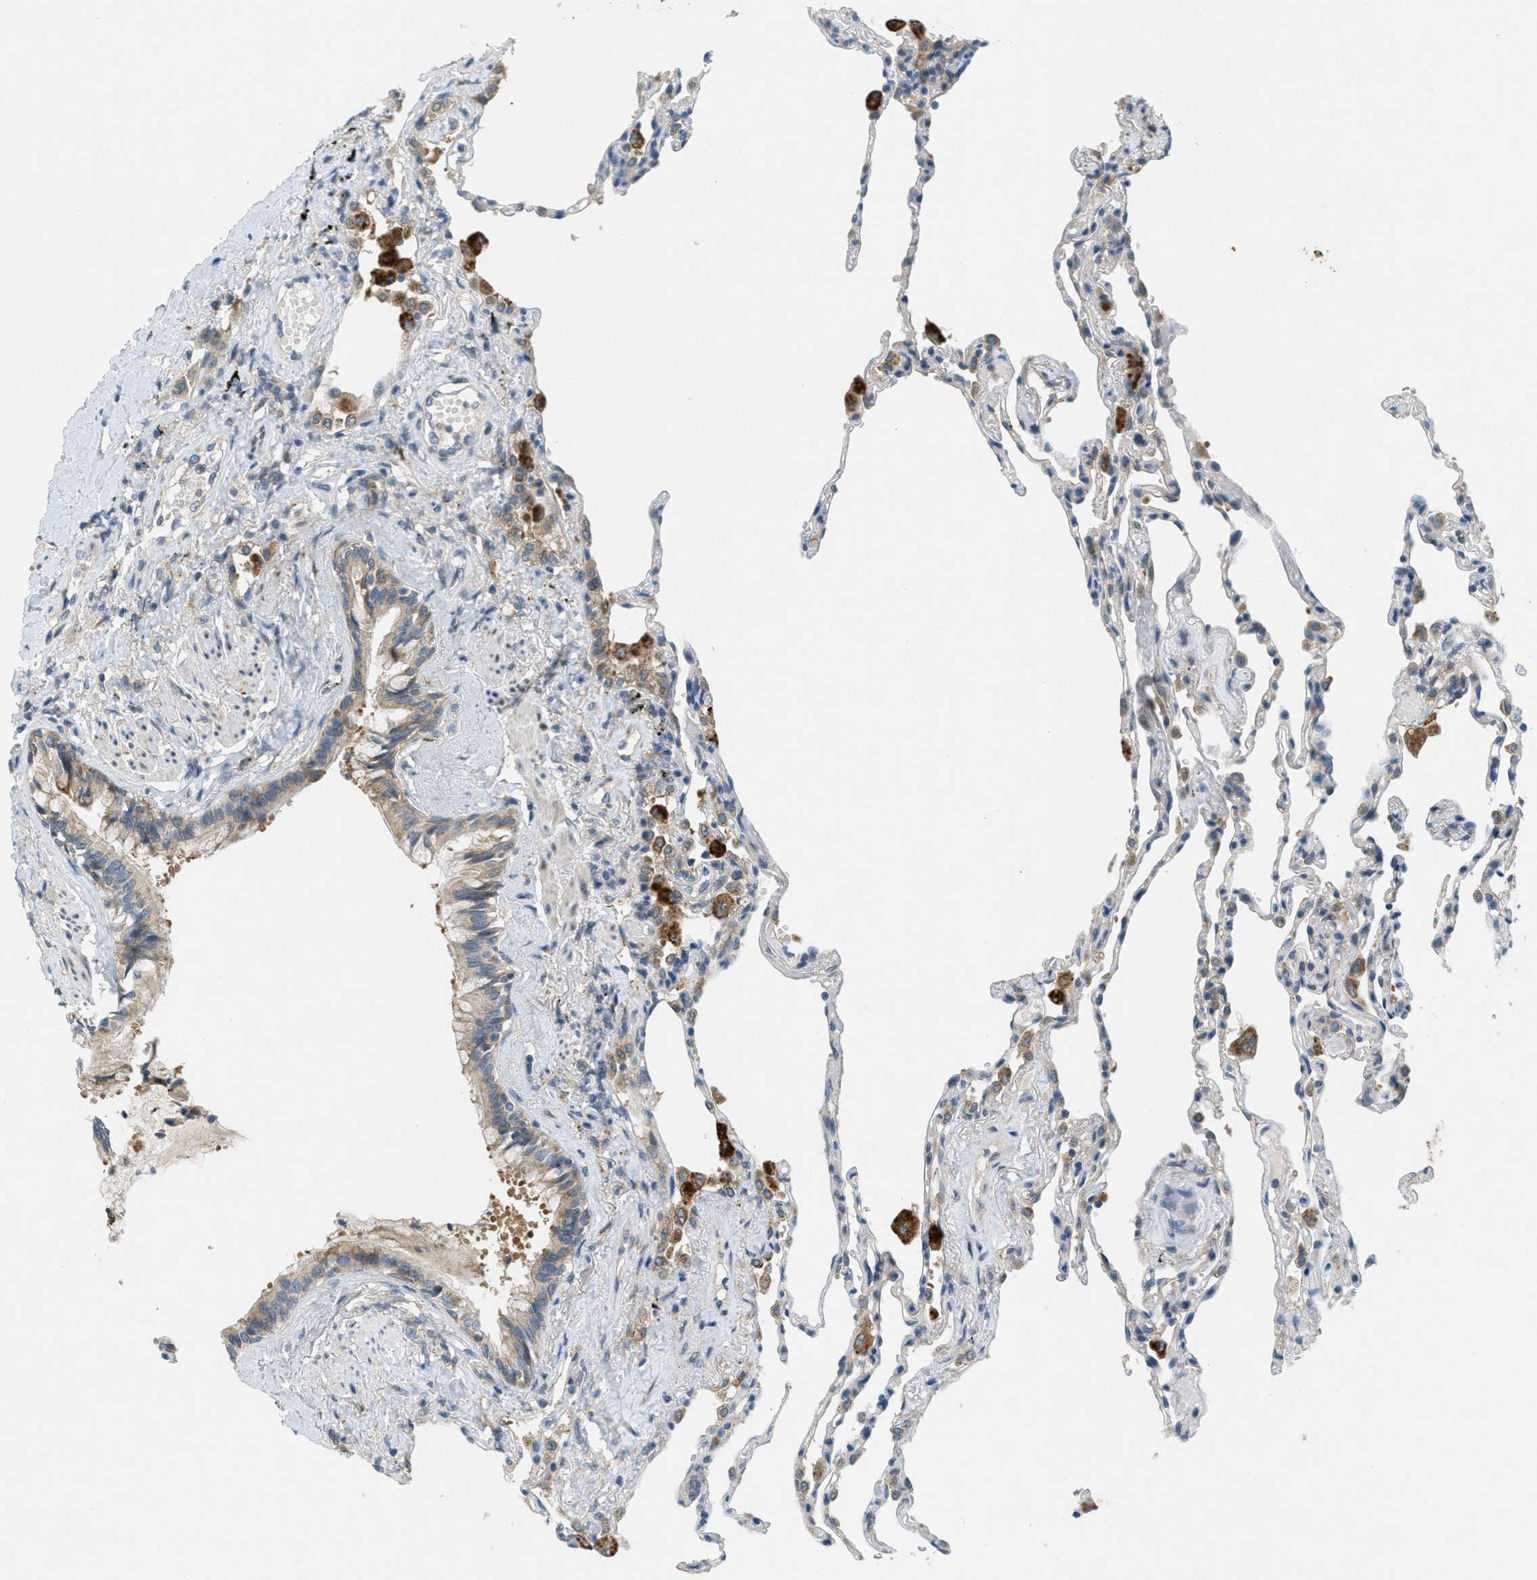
{"staining": {"intensity": "weak", "quantity": ">75%", "location": "cytoplasmic/membranous"}, "tissue": "lung", "cell_type": "Alveolar cells", "image_type": "normal", "snomed": [{"axis": "morphology", "description": "Normal tissue, NOS"}, {"axis": "topography", "description": "Lung"}], "caption": "Brown immunohistochemical staining in benign human lung reveals weak cytoplasmic/membranous staining in about >75% of alveolar cells. Immunohistochemistry (ihc) stains the protein in brown and the nuclei are stained blue.", "gene": "SIGMAR1", "patient": {"sex": "male", "age": 59}}